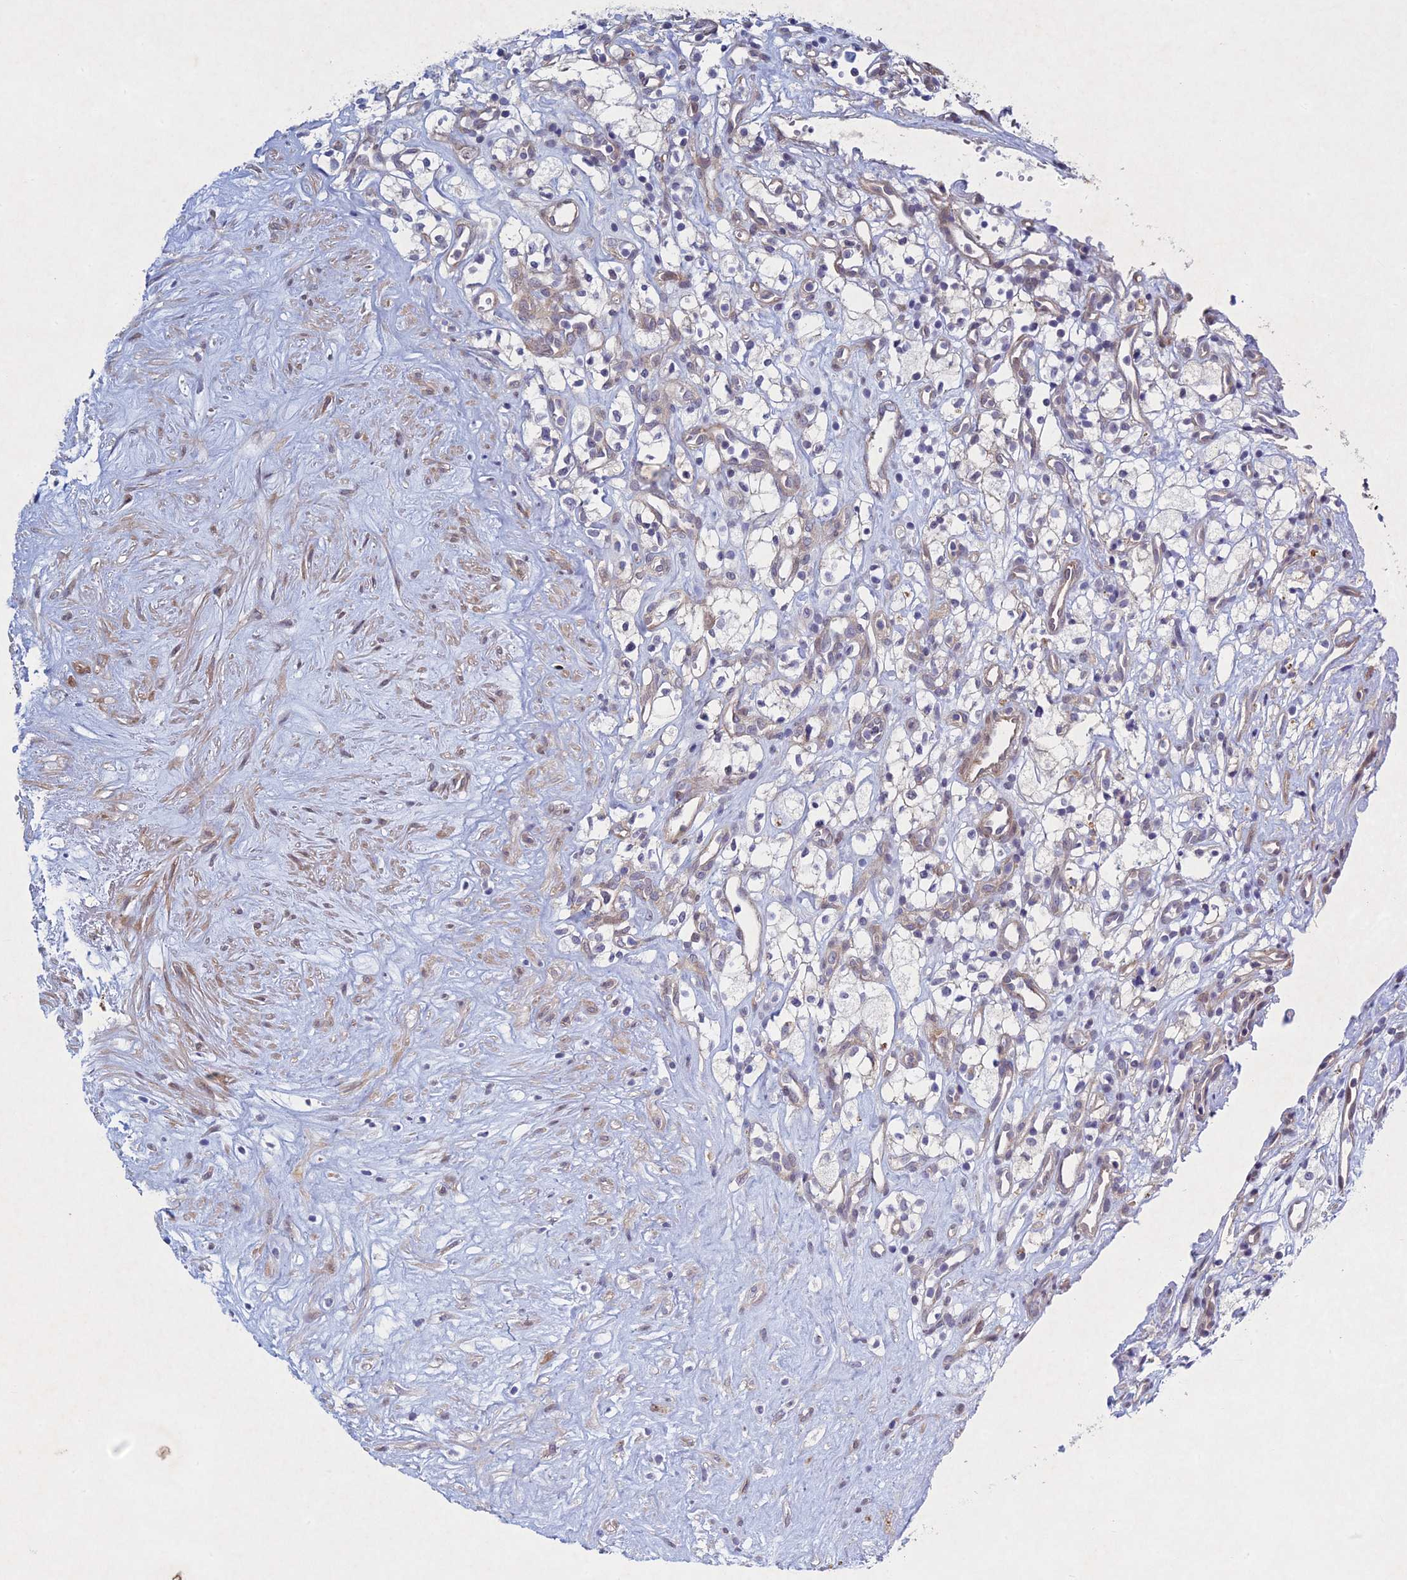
{"staining": {"intensity": "negative", "quantity": "none", "location": "none"}, "tissue": "renal cancer", "cell_type": "Tumor cells", "image_type": "cancer", "snomed": [{"axis": "morphology", "description": "Adenocarcinoma, NOS"}, {"axis": "topography", "description": "Kidney"}], "caption": "Renal cancer (adenocarcinoma) was stained to show a protein in brown. There is no significant staining in tumor cells.", "gene": "PTHLH", "patient": {"sex": "male", "age": 59}}